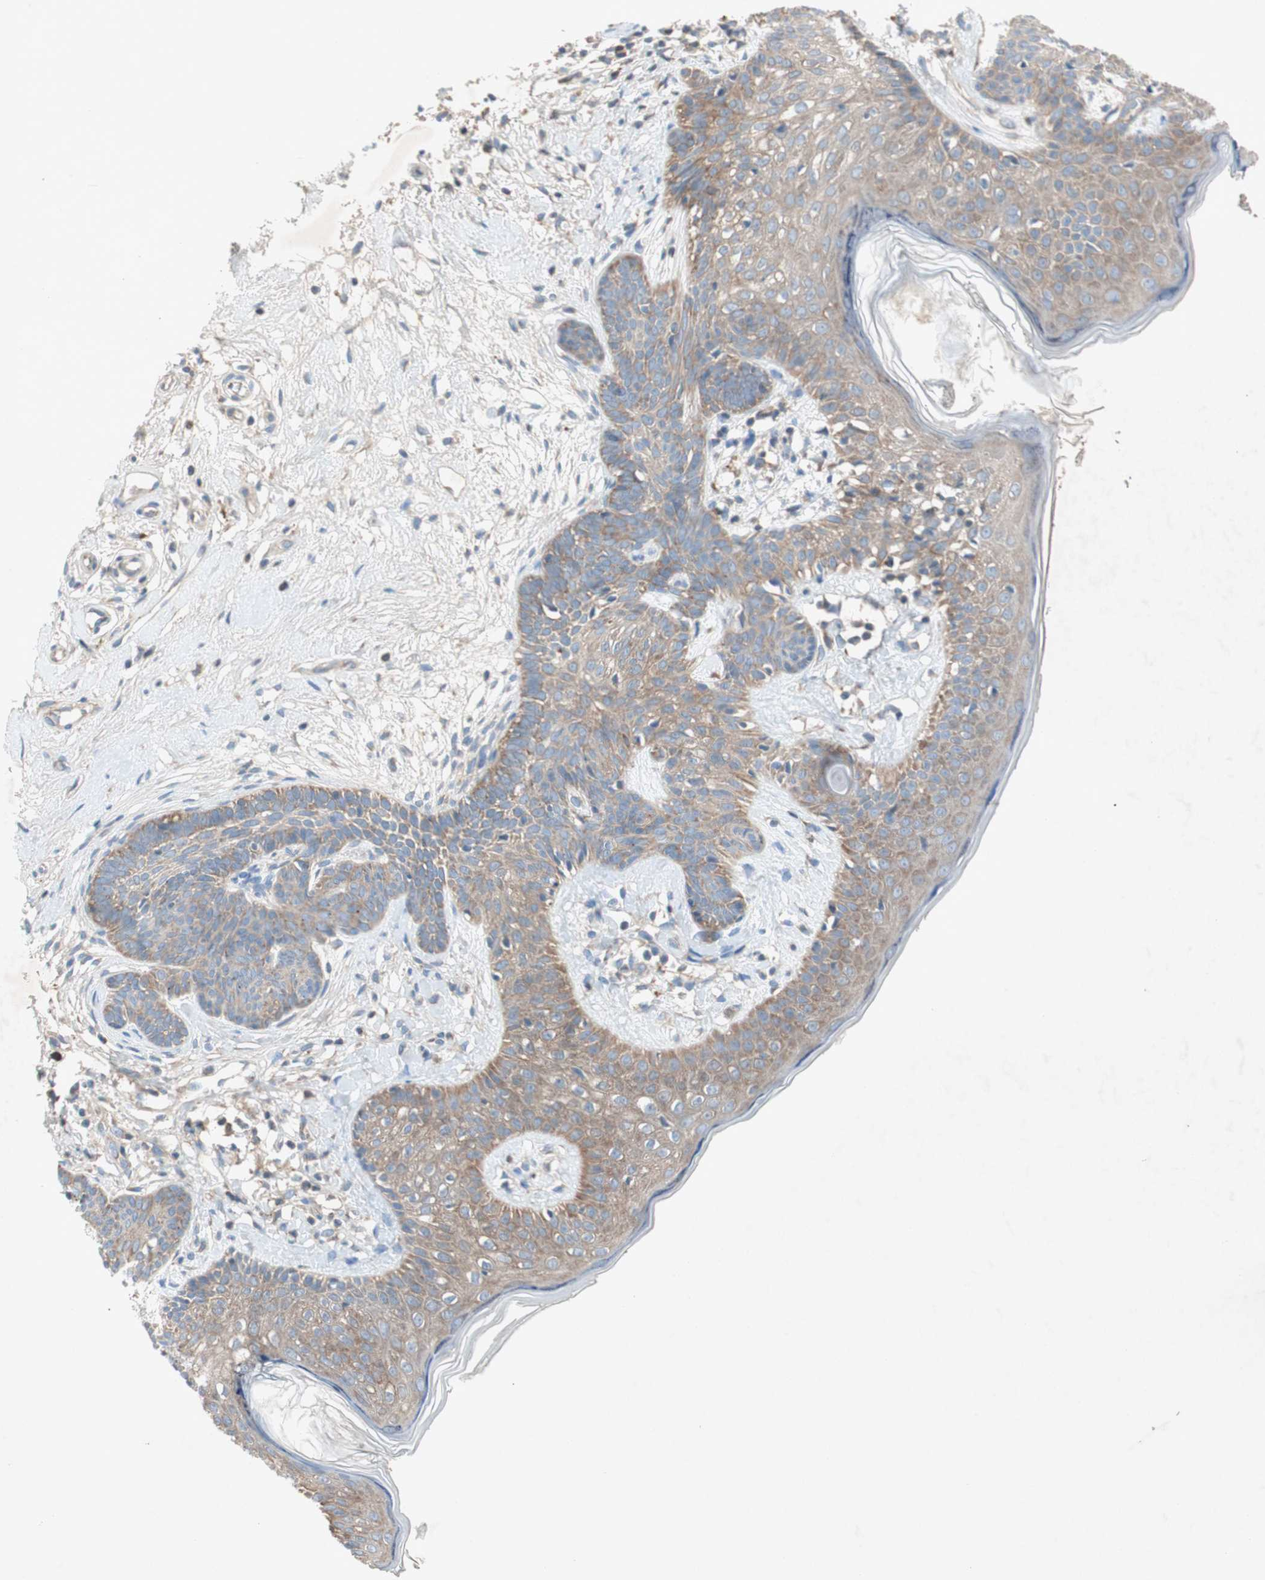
{"staining": {"intensity": "moderate", "quantity": ">75%", "location": "cytoplasmic/membranous"}, "tissue": "skin cancer", "cell_type": "Tumor cells", "image_type": "cancer", "snomed": [{"axis": "morphology", "description": "Developmental malformation"}, {"axis": "morphology", "description": "Basal cell carcinoma"}, {"axis": "topography", "description": "Skin"}], "caption": "Immunohistochemical staining of human basal cell carcinoma (skin) displays moderate cytoplasmic/membranous protein expression in approximately >75% of tumor cells.", "gene": "RPL23", "patient": {"sex": "female", "age": 62}}